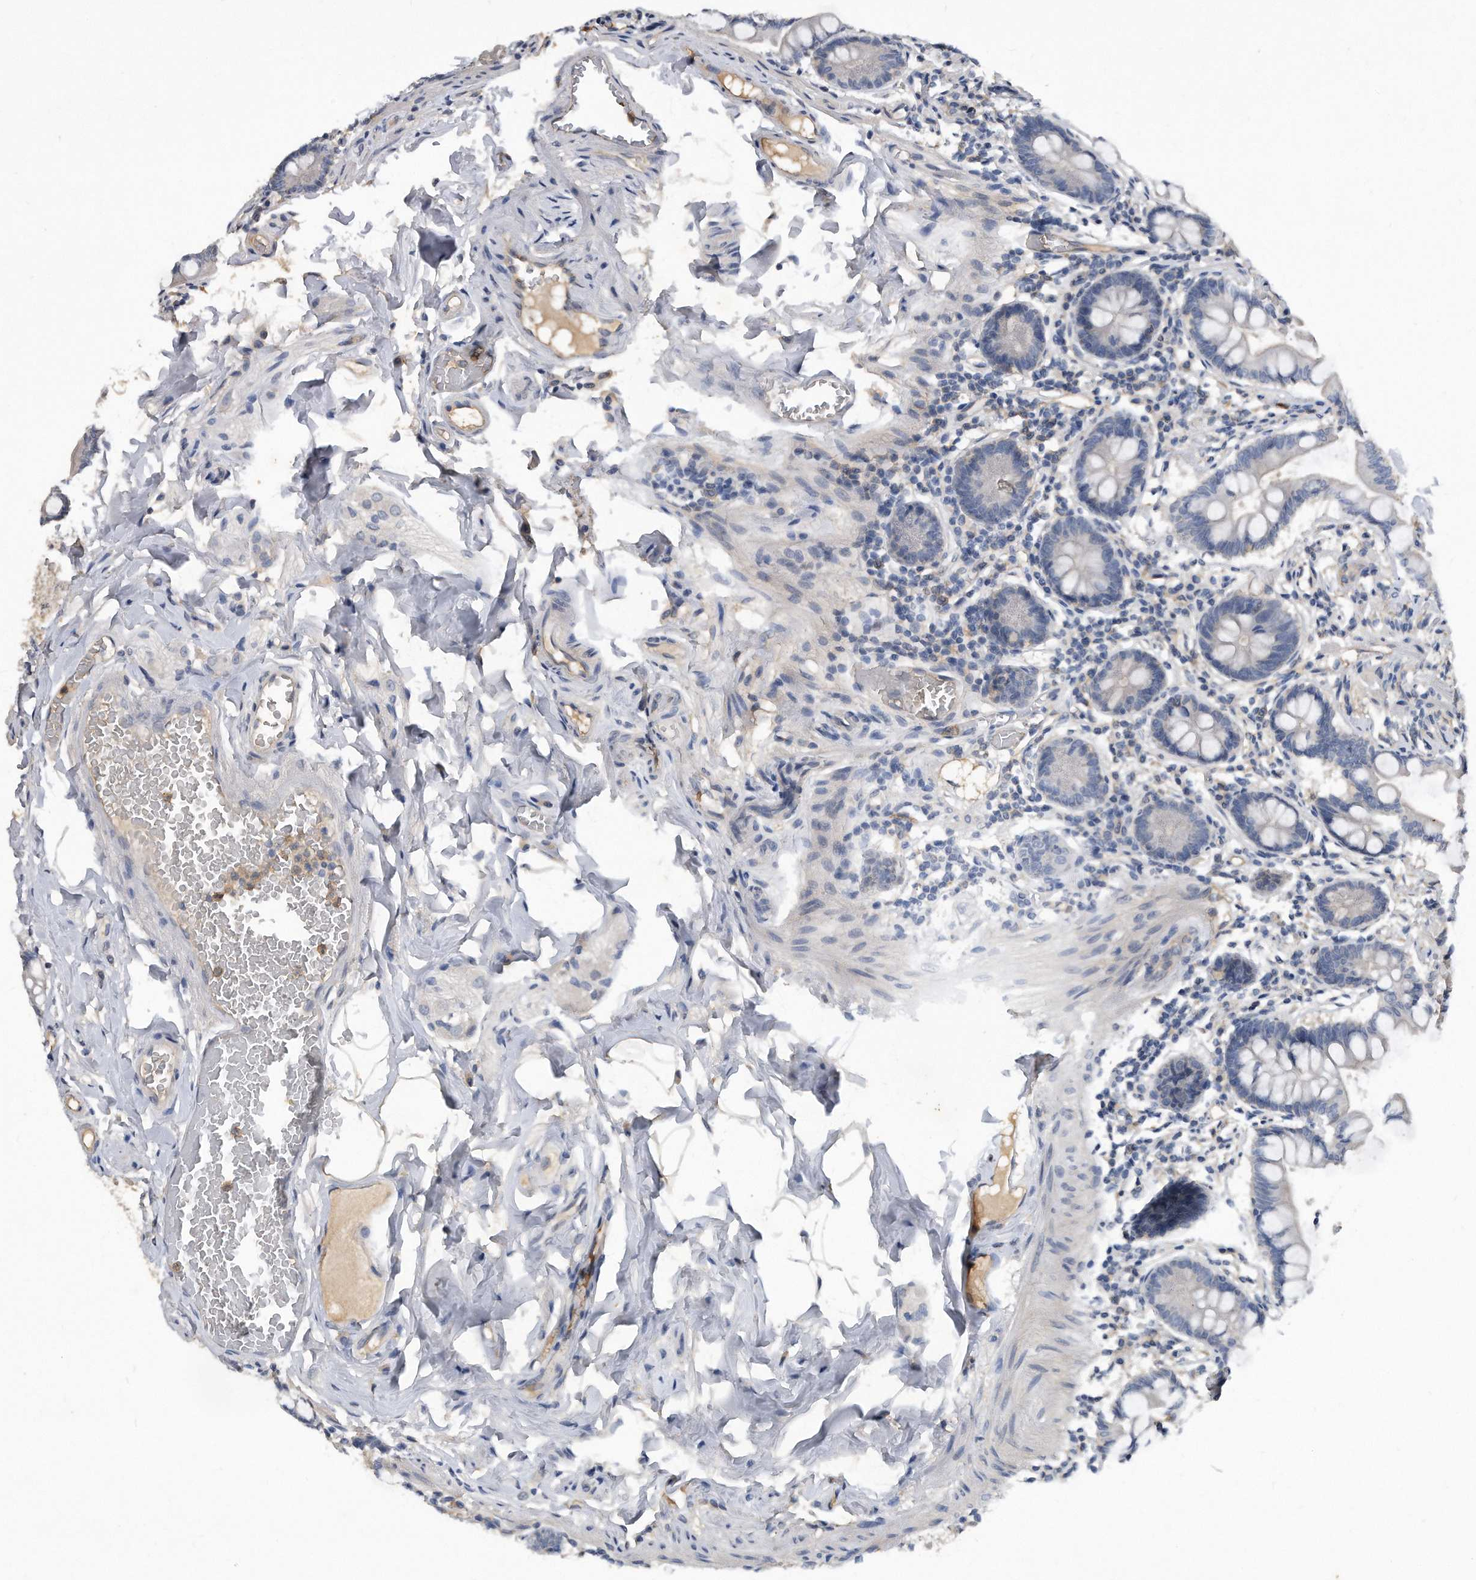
{"staining": {"intensity": "negative", "quantity": "none", "location": "none"}, "tissue": "small intestine", "cell_type": "Glandular cells", "image_type": "normal", "snomed": [{"axis": "morphology", "description": "Normal tissue, NOS"}, {"axis": "topography", "description": "Small intestine"}], "caption": "Immunohistochemistry (IHC) histopathology image of unremarkable human small intestine stained for a protein (brown), which reveals no staining in glandular cells. (DAB (3,3'-diaminobenzidine) immunohistochemistry (IHC) with hematoxylin counter stain).", "gene": "HOMER3", "patient": {"sex": "male", "age": 41}}